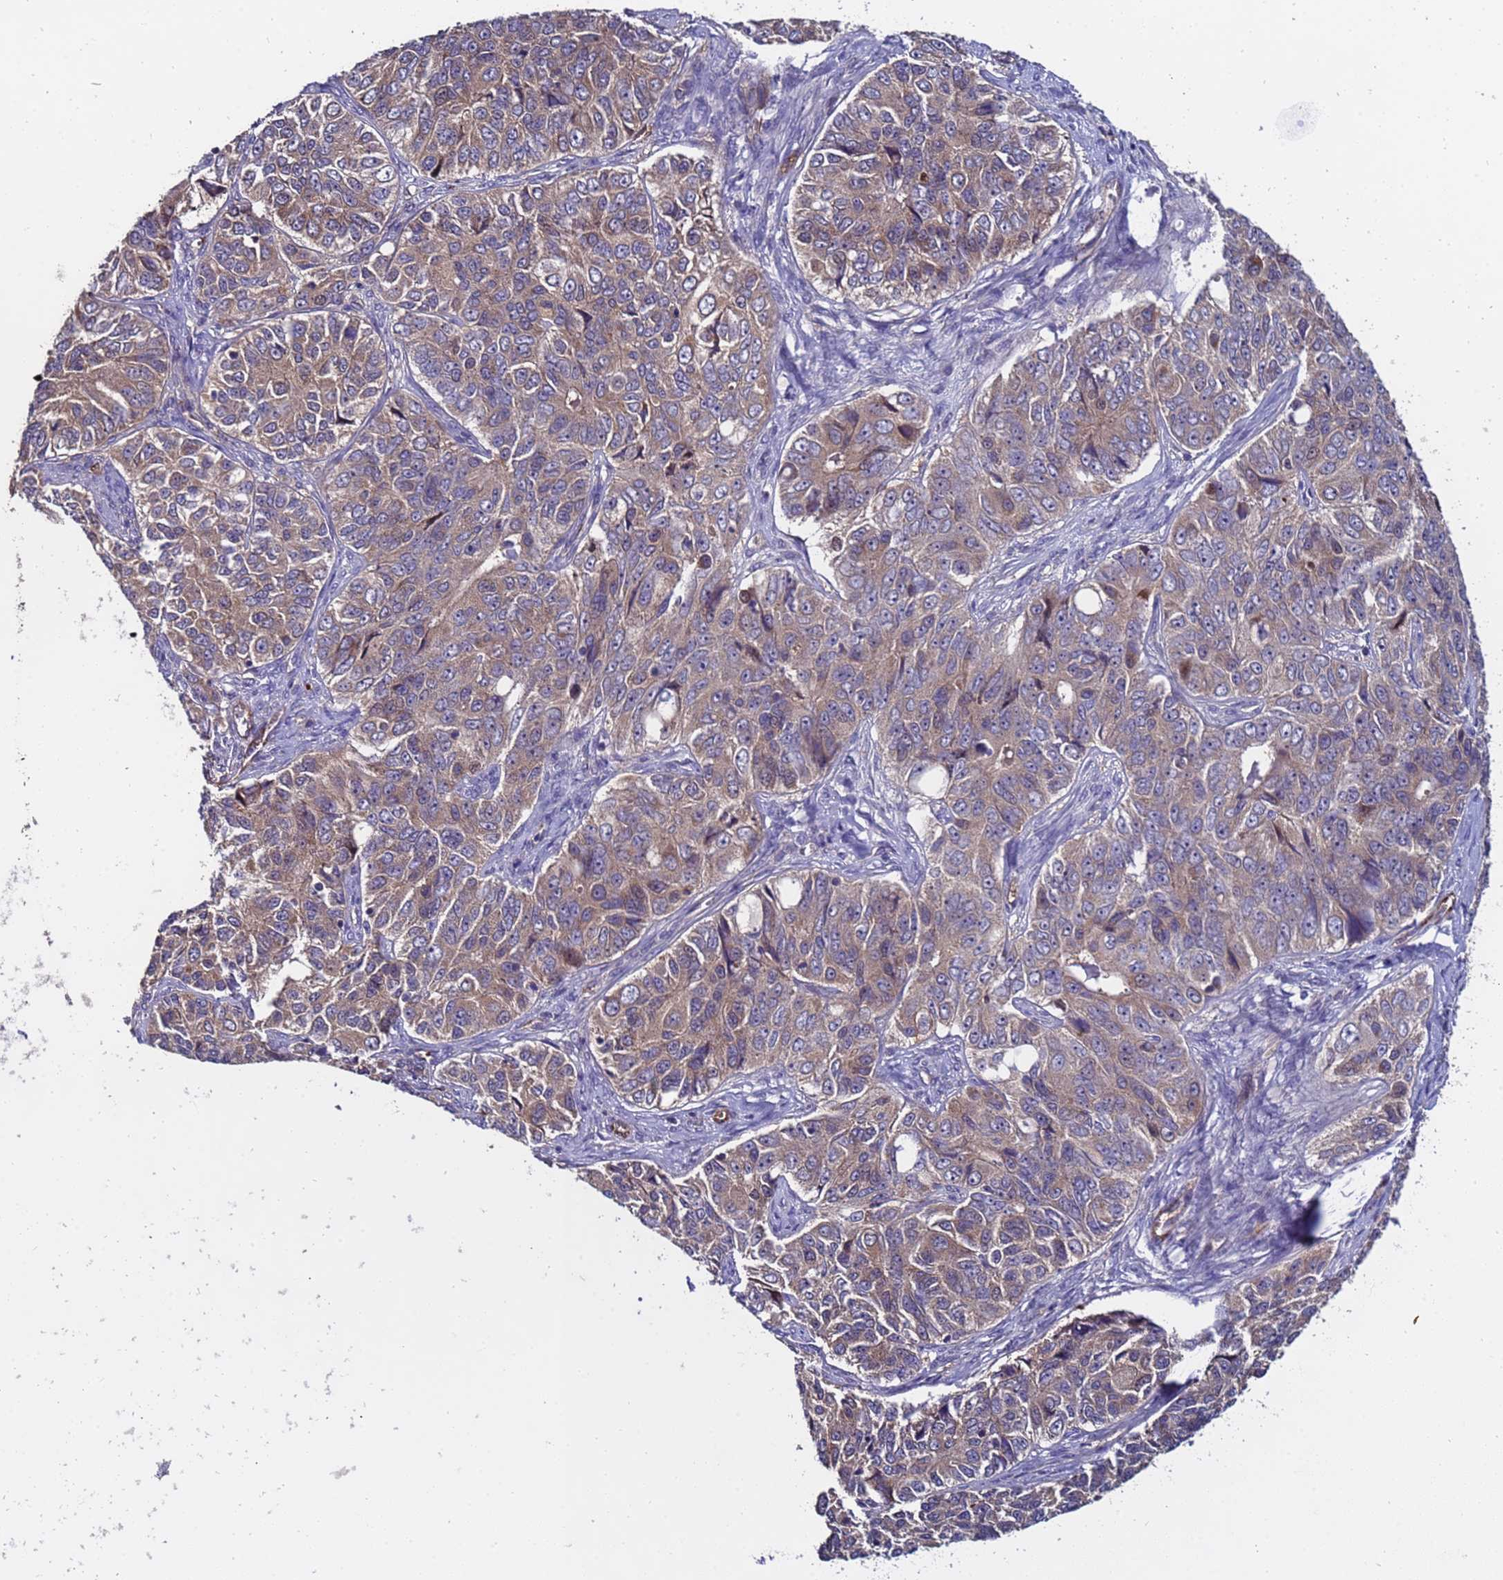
{"staining": {"intensity": "weak", "quantity": ">75%", "location": "cytoplasmic/membranous"}, "tissue": "ovarian cancer", "cell_type": "Tumor cells", "image_type": "cancer", "snomed": [{"axis": "morphology", "description": "Carcinoma, endometroid"}, {"axis": "topography", "description": "Ovary"}], "caption": "Protein staining of ovarian cancer (endometroid carcinoma) tissue displays weak cytoplasmic/membranous positivity in approximately >75% of tumor cells. (IHC, brightfield microscopy, high magnification).", "gene": "ZNF248", "patient": {"sex": "female", "age": 51}}